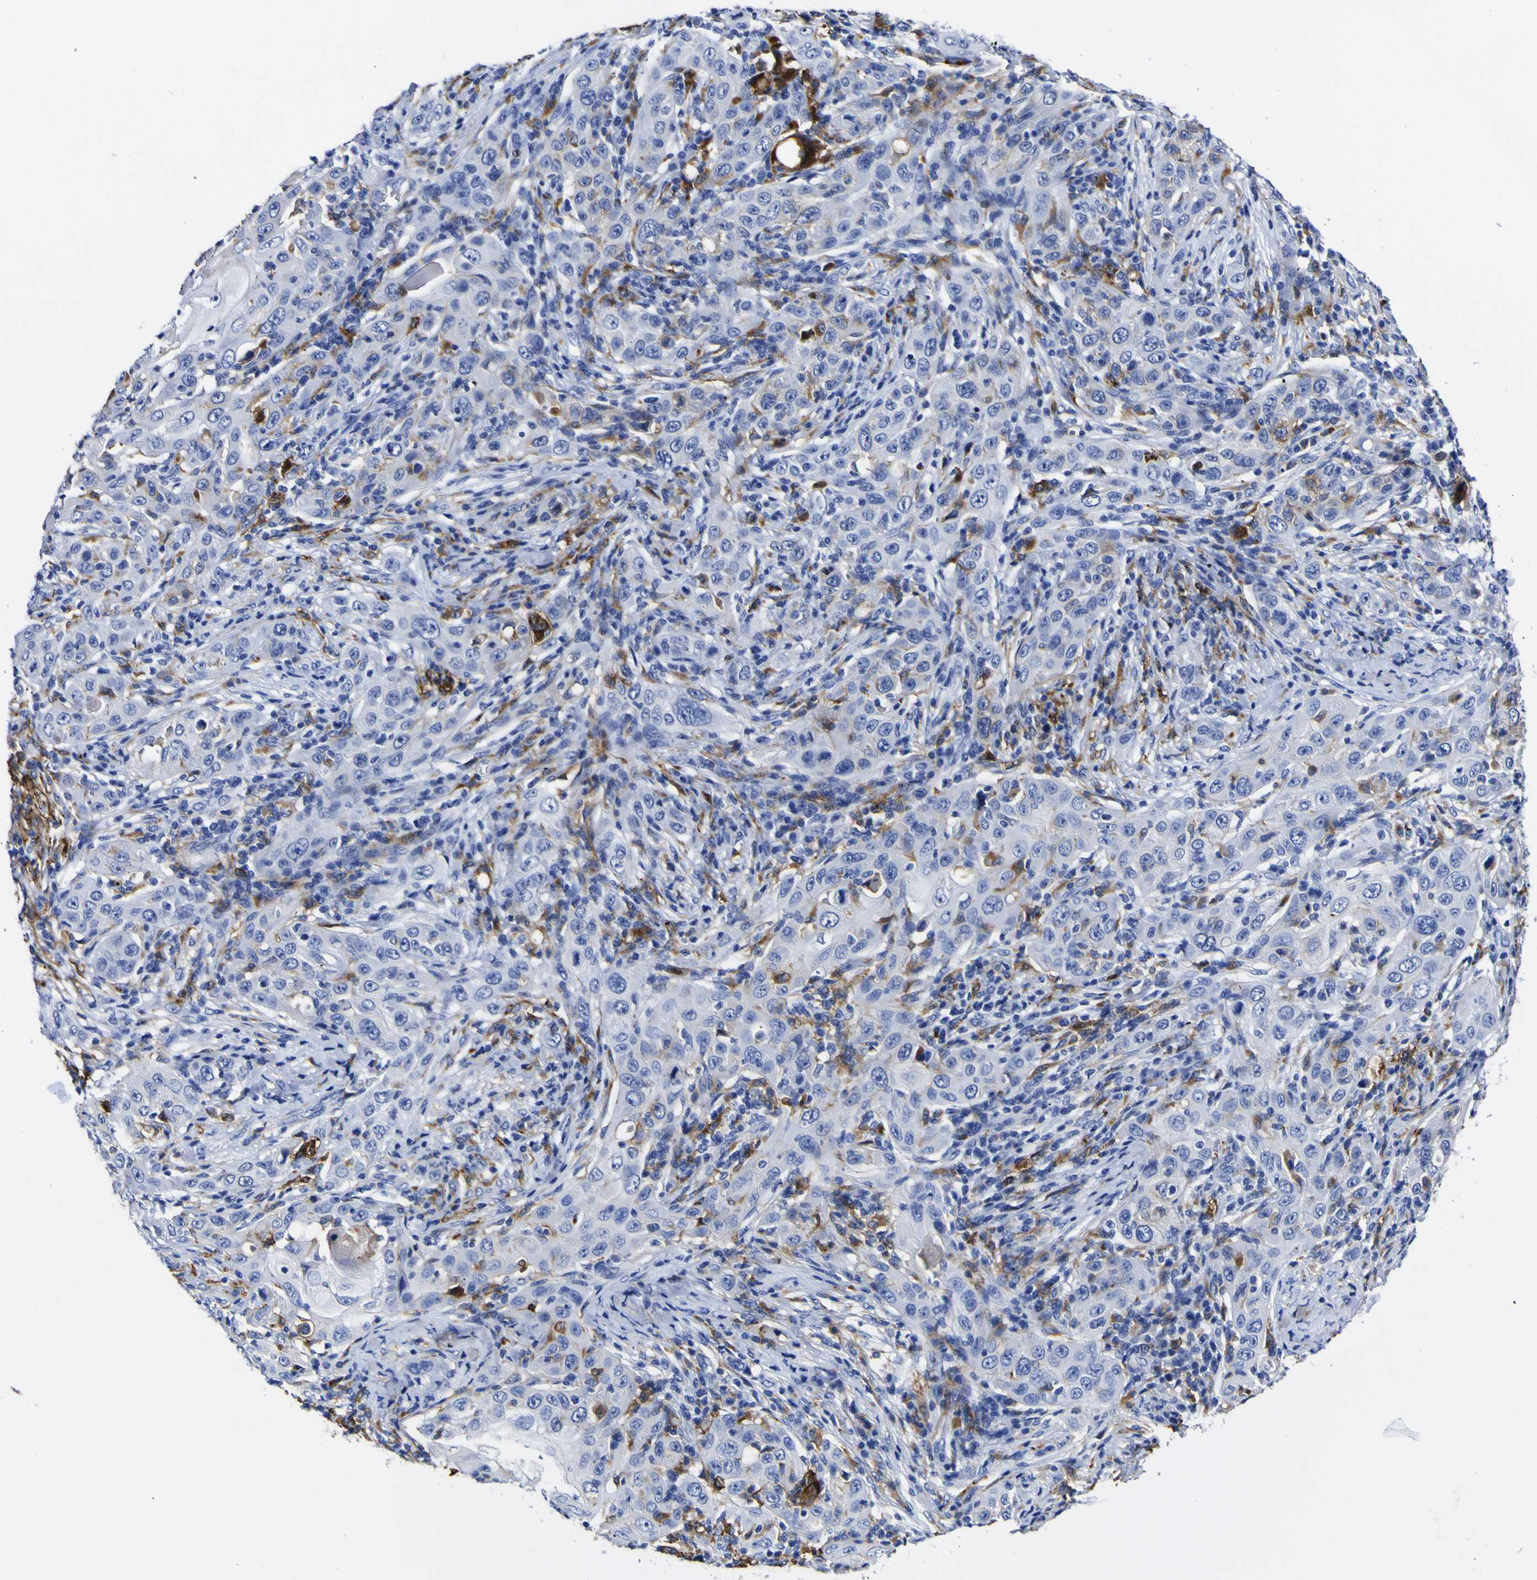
{"staining": {"intensity": "moderate", "quantity": "25%-75%", "location": "cytoplasmic/membranous"}, "tissue": "skin cancer", "cell_type": "Tumor cells", "image_type": "cancer", "snomed": [{"axis": "morphology", "description": "Squamous cell carcinoma, NOS"}, {"axis": "topography", "description": "Skin"}], "caption": "Protein positivity by IHC demonstrates moderate cytoplasmic/membranous staining in approximately 25%-75% of tumor cells in skin cancer (squamous cell carcinoma).", "gene": "HLA-DQA1", "patient": {"sex": "female", "age": 88}}